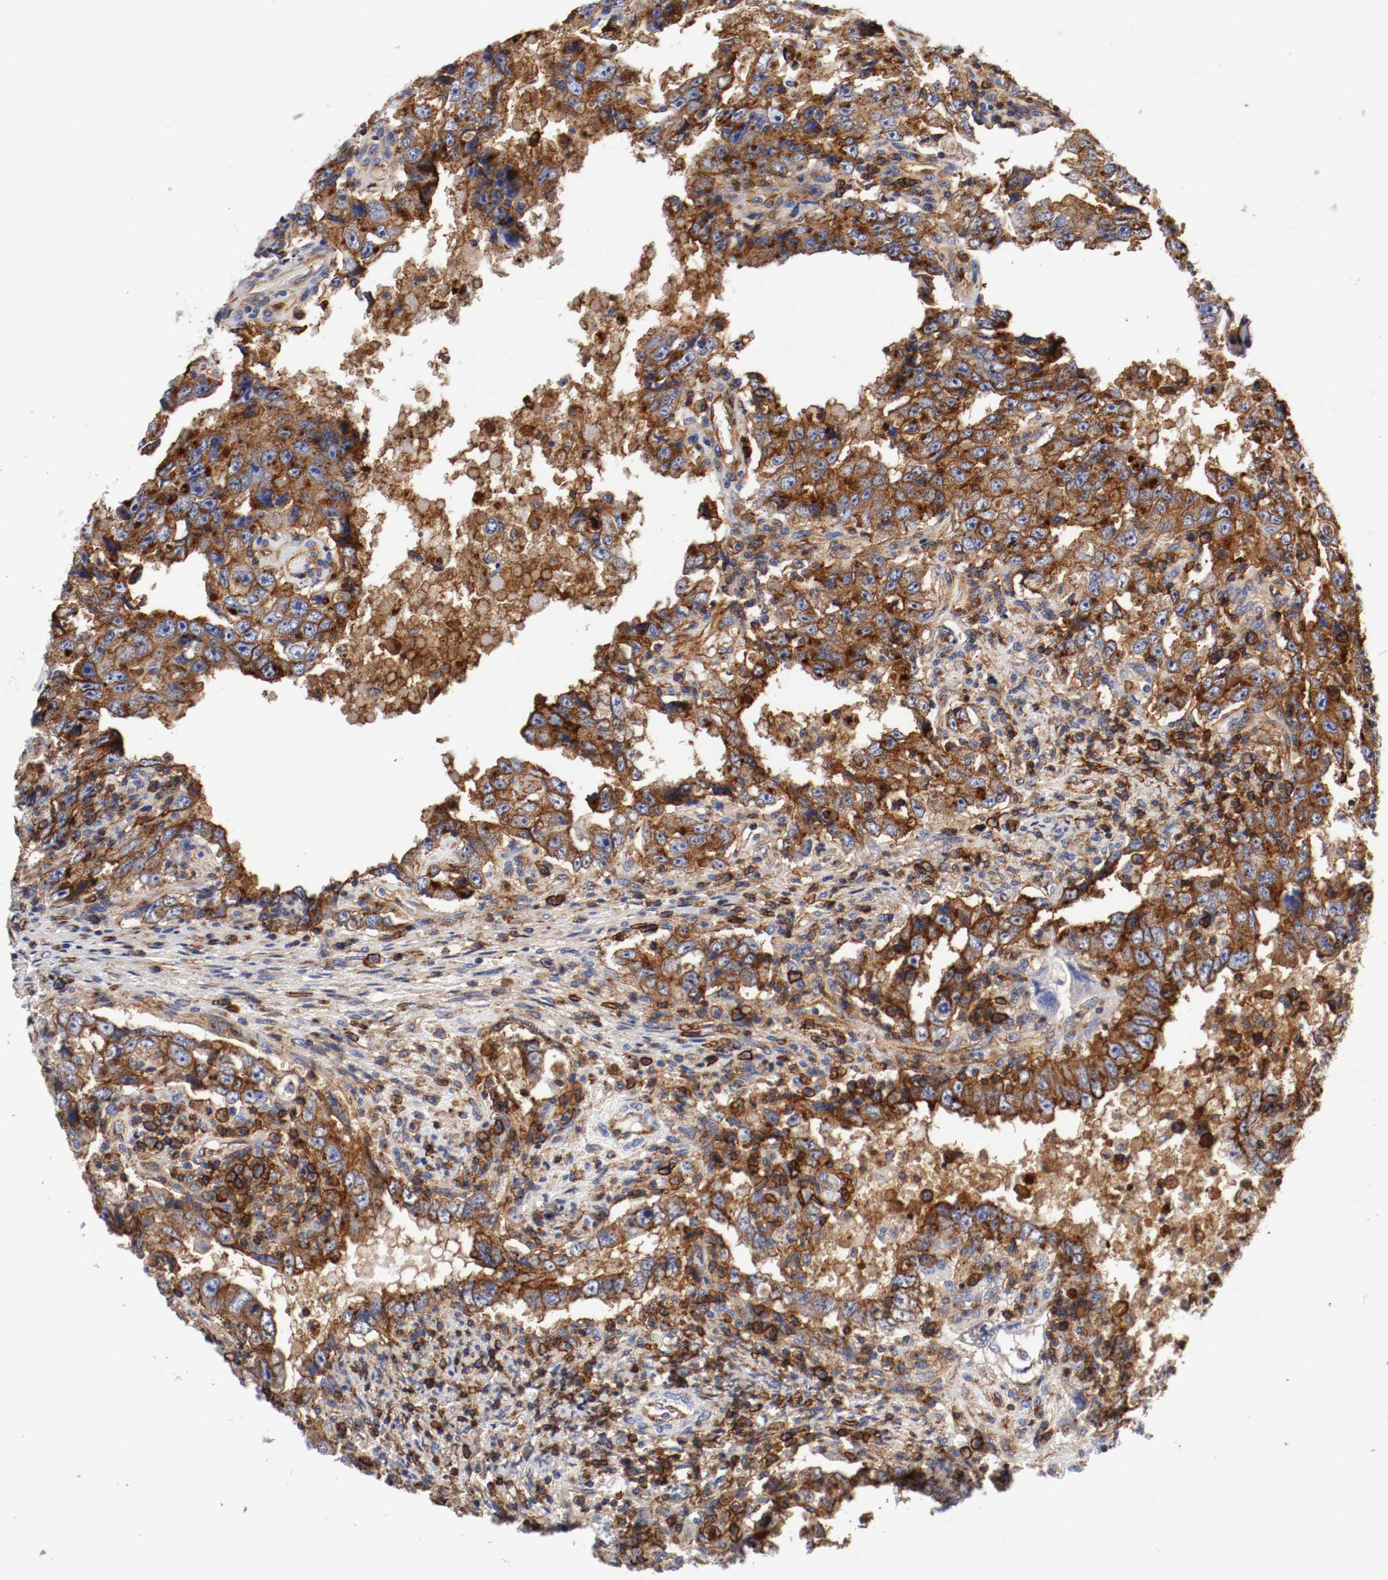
{"staining": {"intensity": "strong", "quantity": ">75%", "location": "cytoplasmic/membranous"}, "tissue": "testis cancer", "cell_type": "Tumor cells", "image_type": "cancer", "snomed": [{"axis": "morphology", "description": "Carcinoma, Embryonal, NOS"}, {"axis": "topography", "description": "Testis"}], "caption": "Testis cancer tissue shows strong cytoplasmic/membranous staining in approximately >75% of tumor cells Immunohistochemistry stains the protein of interest in brown and the nuclei are stained blue.", "gene": "IFITM1", "patient": {"sex": "male", "age": 26}}